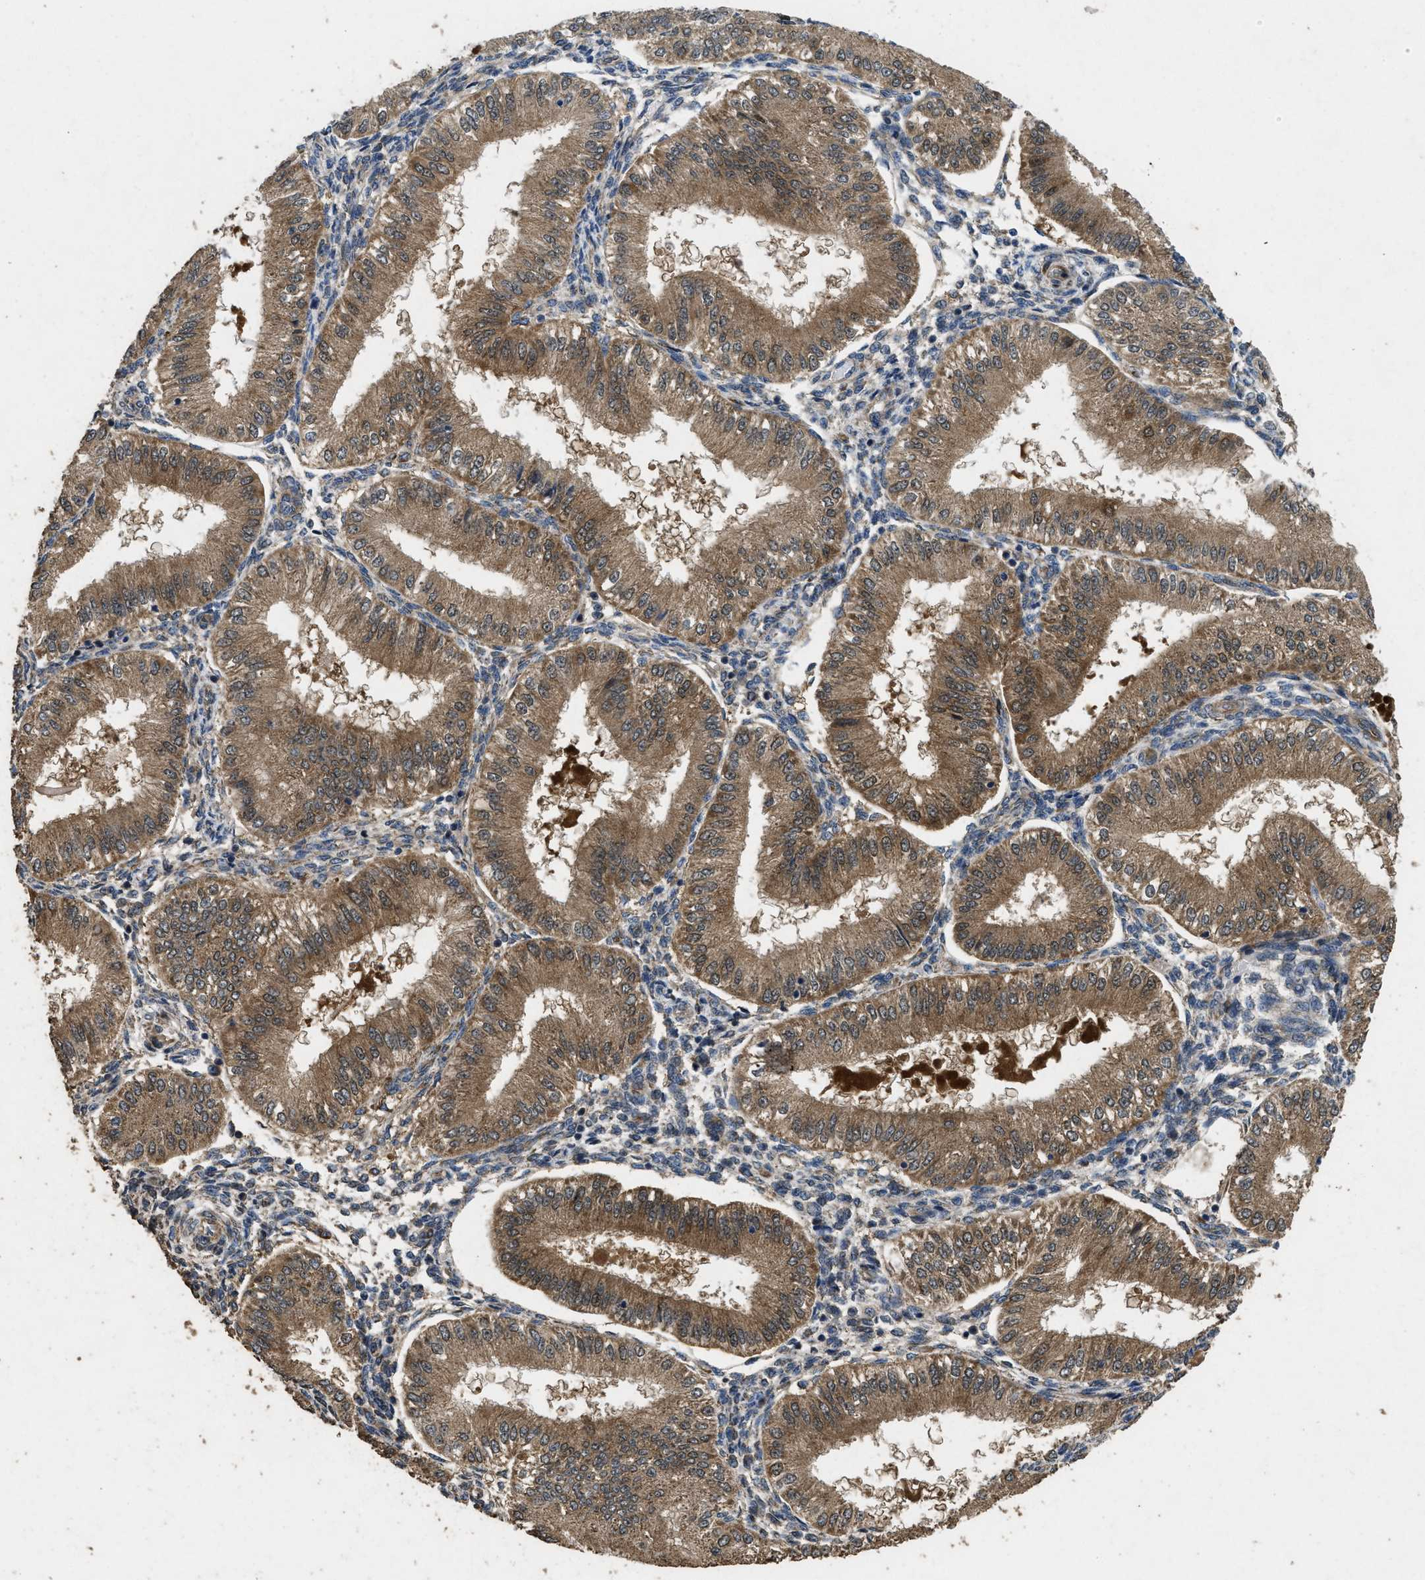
{"staining": {"intensity": "negative", "quantity": "none", "location": "none"}, "tissue": "endometrium", "cell_type": "Cells in endometrial stroma", "image_type": "normal", "snomed": [{"axis": "morphology", "description": "Normal tissue, NOS"}, {"axis": "topography", "description": "Endometrium"}], "caption": "Immunohistochemistry photomicrograph of benign endometrium: human endometrium stained with DAB (3,3'-diaminobenzidine) demonstrates no significant protein positivity in cells in endometrial stroma.", "gene": "HSPA12B", "patient": {"sex": "female", "age": 39}}